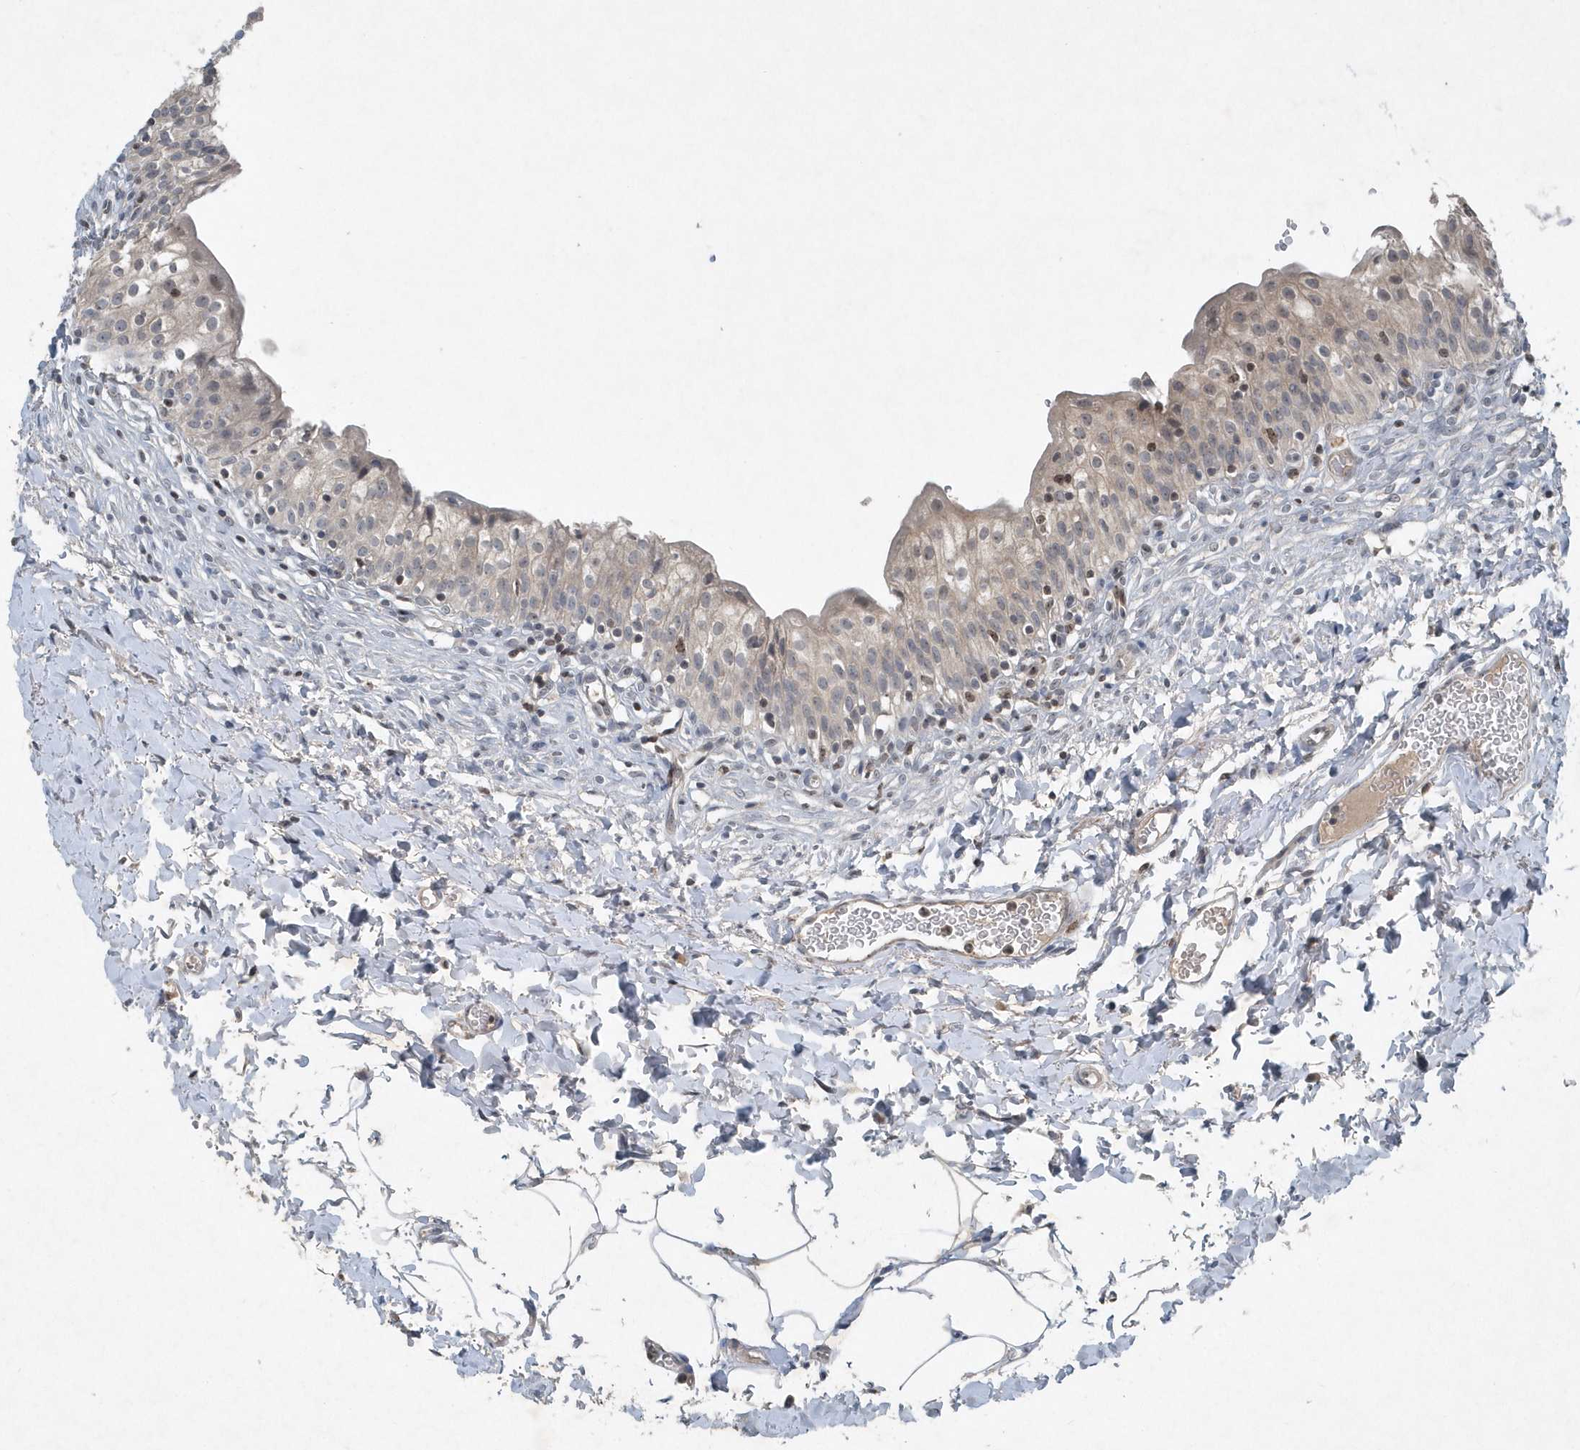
{"staining": {"intensity": "weak", "quantity": "25%-75%", "location": "cytoplasmic/membranous,nuclear"}, "tissue": "urinary bladder", "cell_type": "Urothelial cells", "image_type": "normal", "snomed": [{"axis": "morphology", "description": "Normal tissue, NOS"}, {"axis": "topography", "description": "Urinary bladder"}], "caption": "This photomicrograph demonstrates IHC staining of normal human urinary bladder, with low weak cytoplasmic/membranous,nuclear positivity in approximately 25%-75% of urothelial cells.", "gene": "QTRT2", "patient": {"sex": "male", "age": 55}}